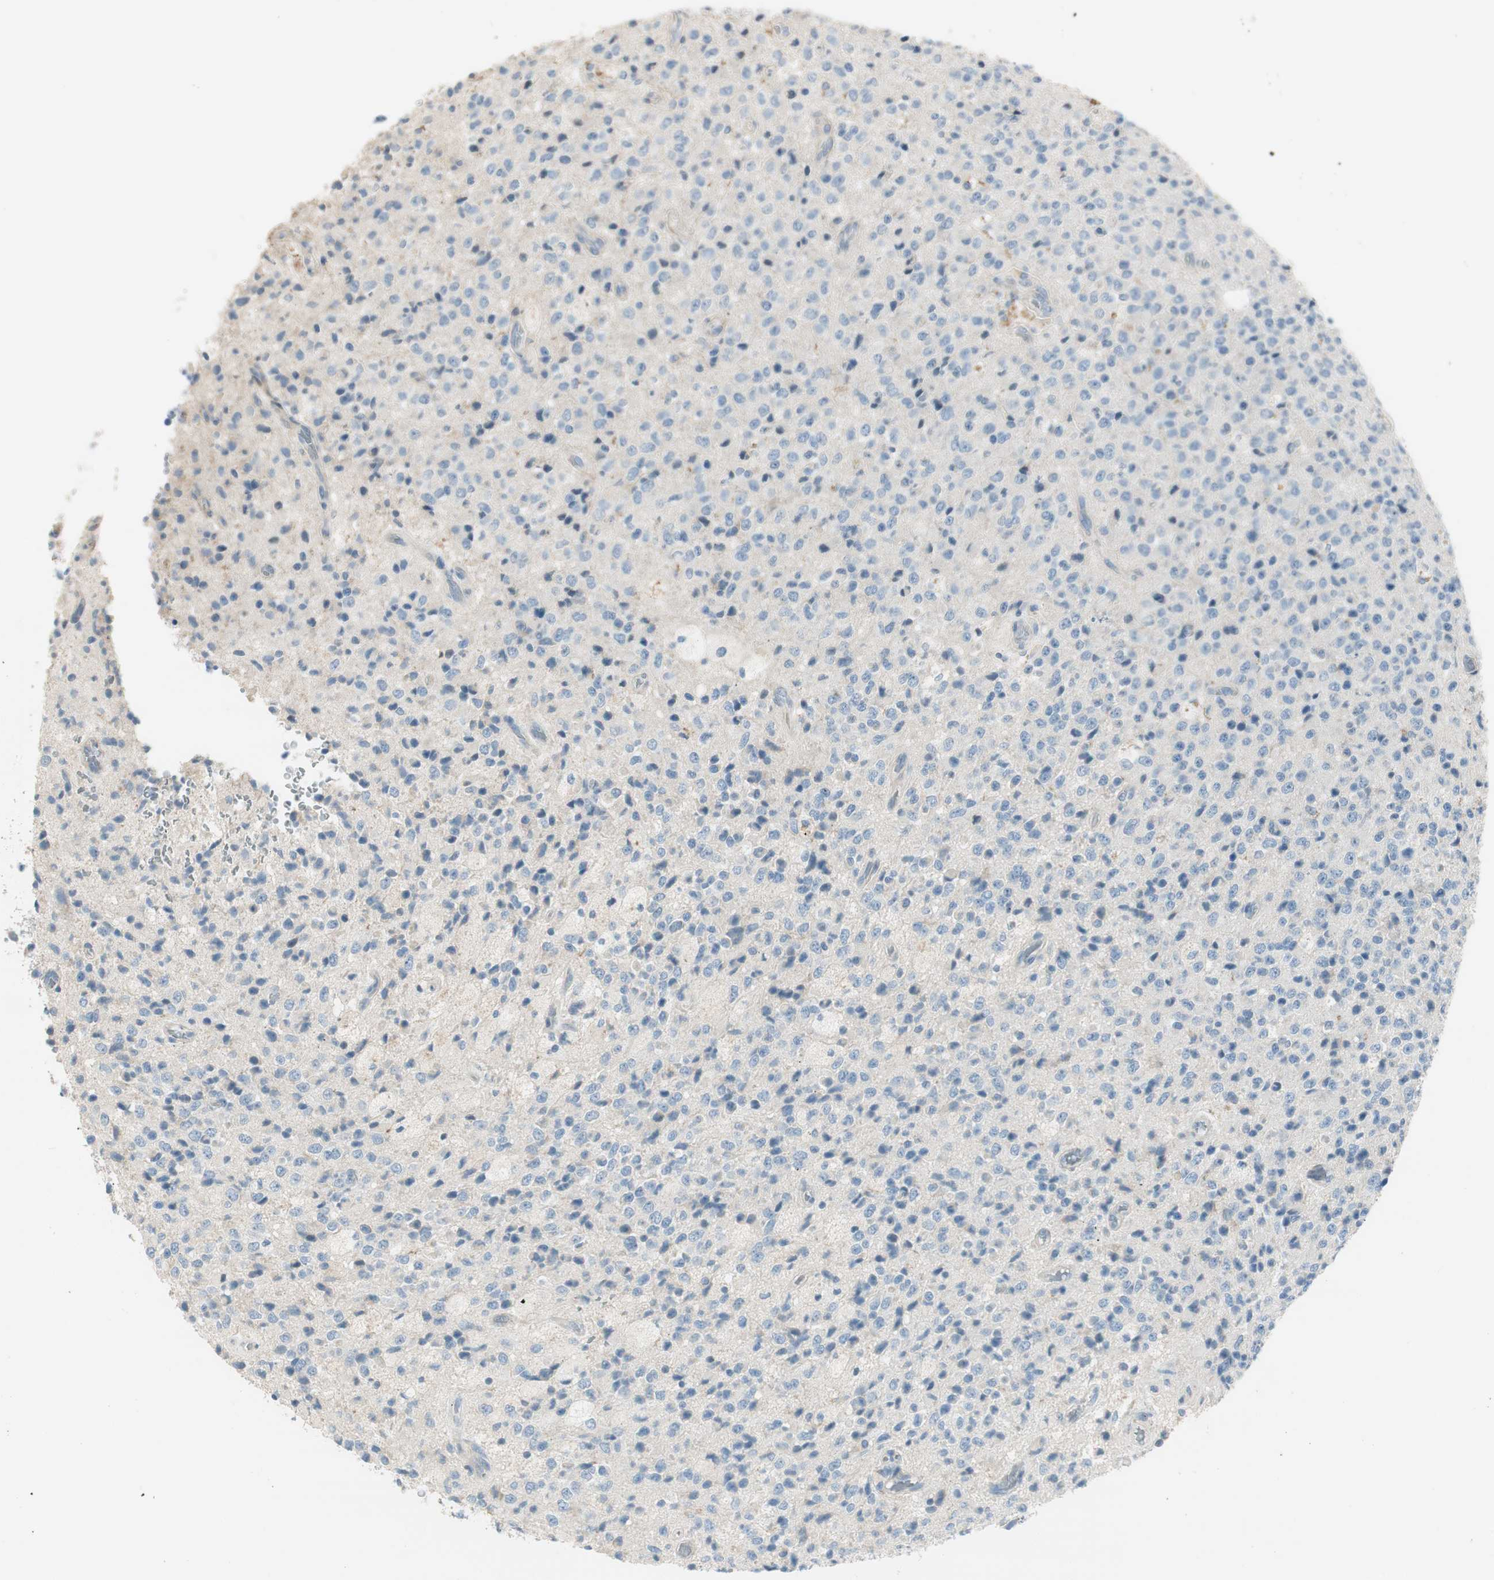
{"staining": {"intensity": "negative", "quantity": "none", "location": "none"}, "tissue": "glioma", "cell_type": "Tumor cells", "image_type": "cancer", "snomed": [{"axis": "morphology", "description": "Glioma, malignant, High grade"}, {"axis": "topography", "description": "pancreas cauda"}], "caption": "This is an immunohistochemistry (IHC) histopathology image of human glioma. There is no positivity in tumor cells.", "gene": "EVA1A", "patient": {"sex": "male", "age": 60}}